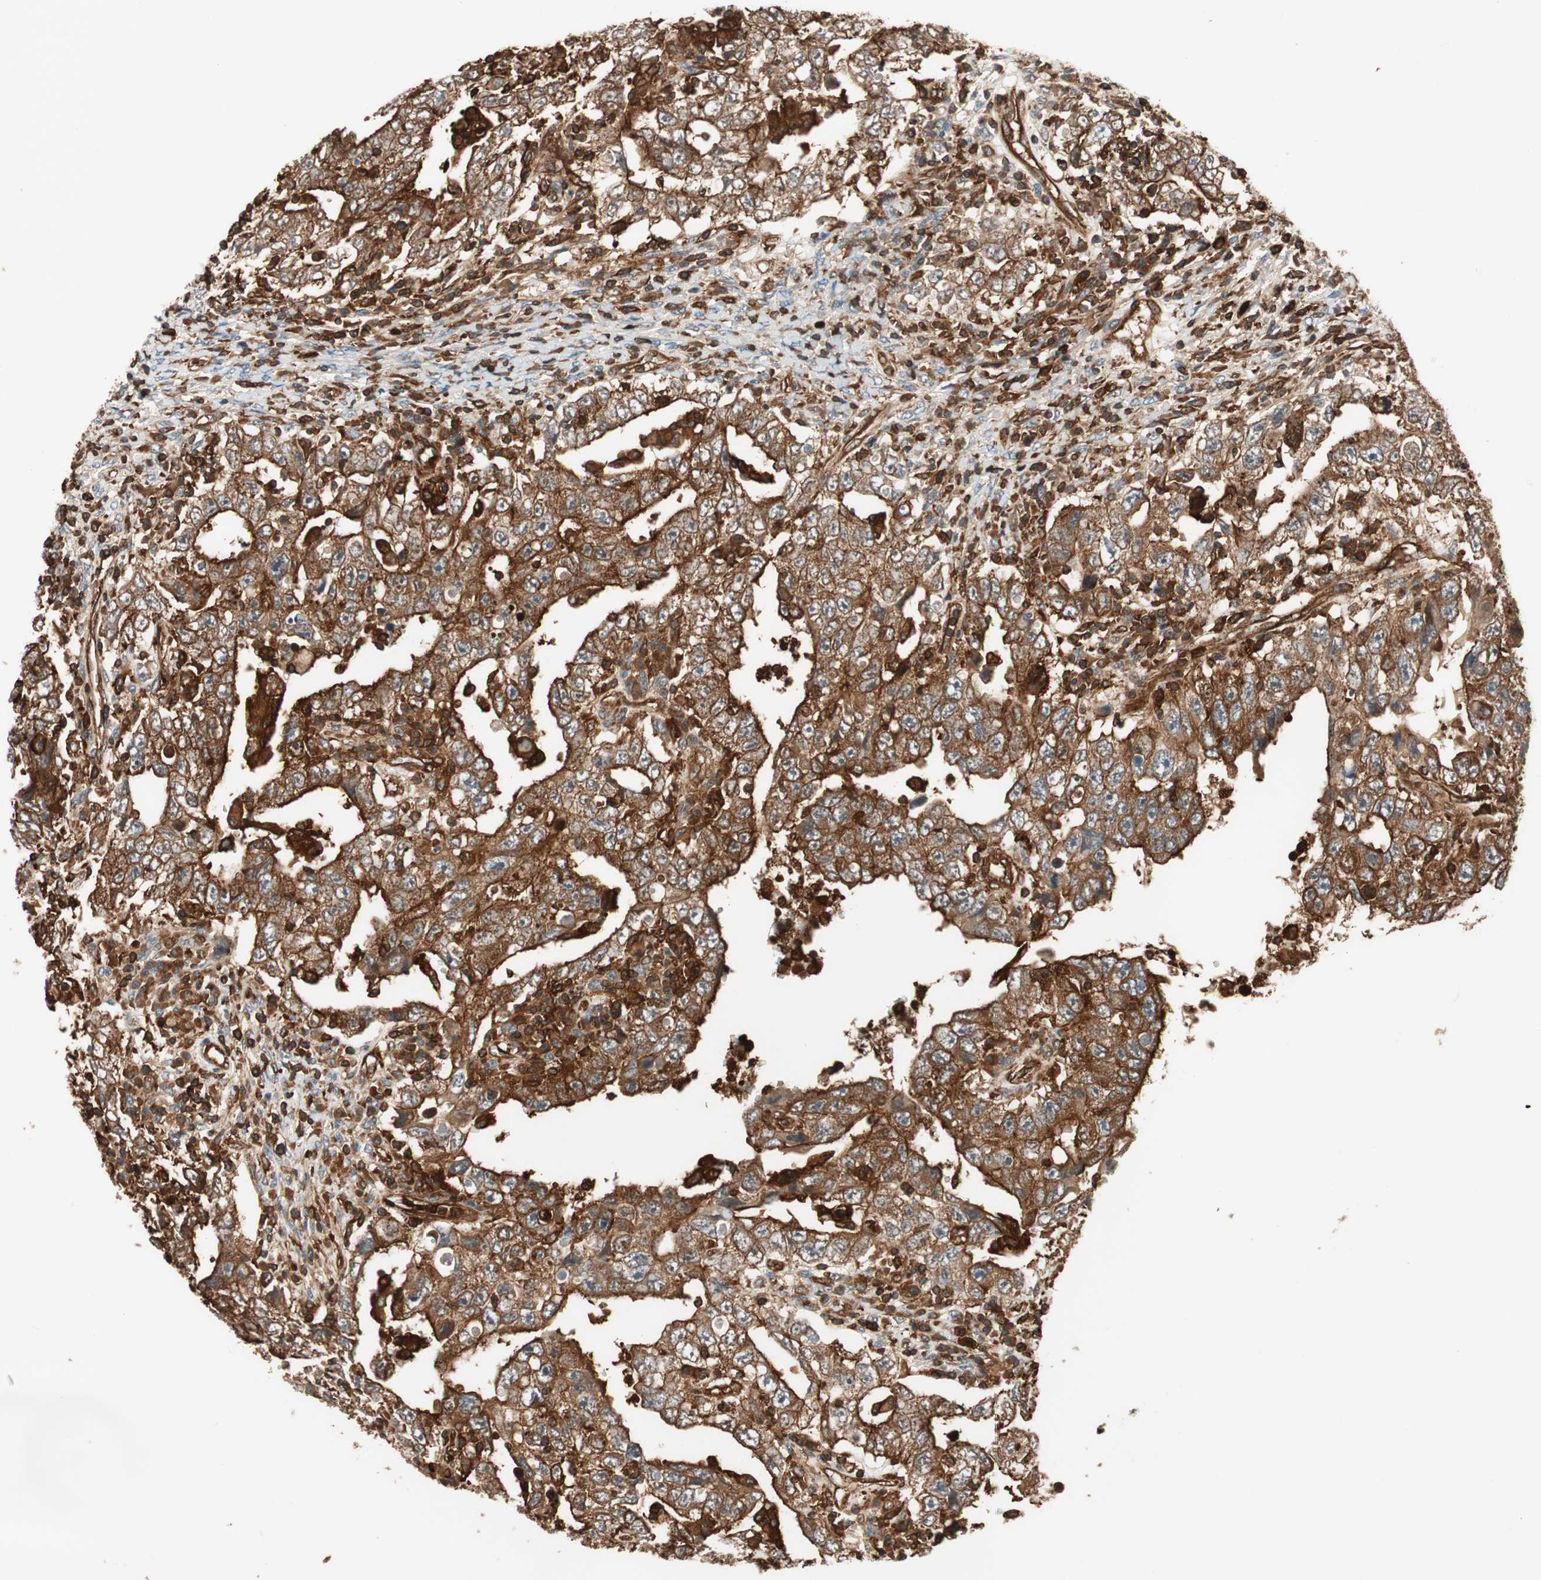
{"staining": {"intensity": "strong", "quantity": ">75%", "location": "cytoplasmic/membranous"}, "tissue": "testis cancer", "cell_type": "Tumor cells", "image_type": "cancer", "snomed": [{"axis": "morphology", "description": "Carcinoma, Embryonal, NOS"}, {"axis": "topography", "description": "Testis"}], "caption": "Strong cytoplasmic/membranous staining is seen in about >75% of tumor cells in testis cancer. (DAB (3,3'-diaminobenzidine) IHC, brown staining for protein, blue staining for nuclei).", "gene": "VASP", "patient": {"sex": "male", "age": 26}}